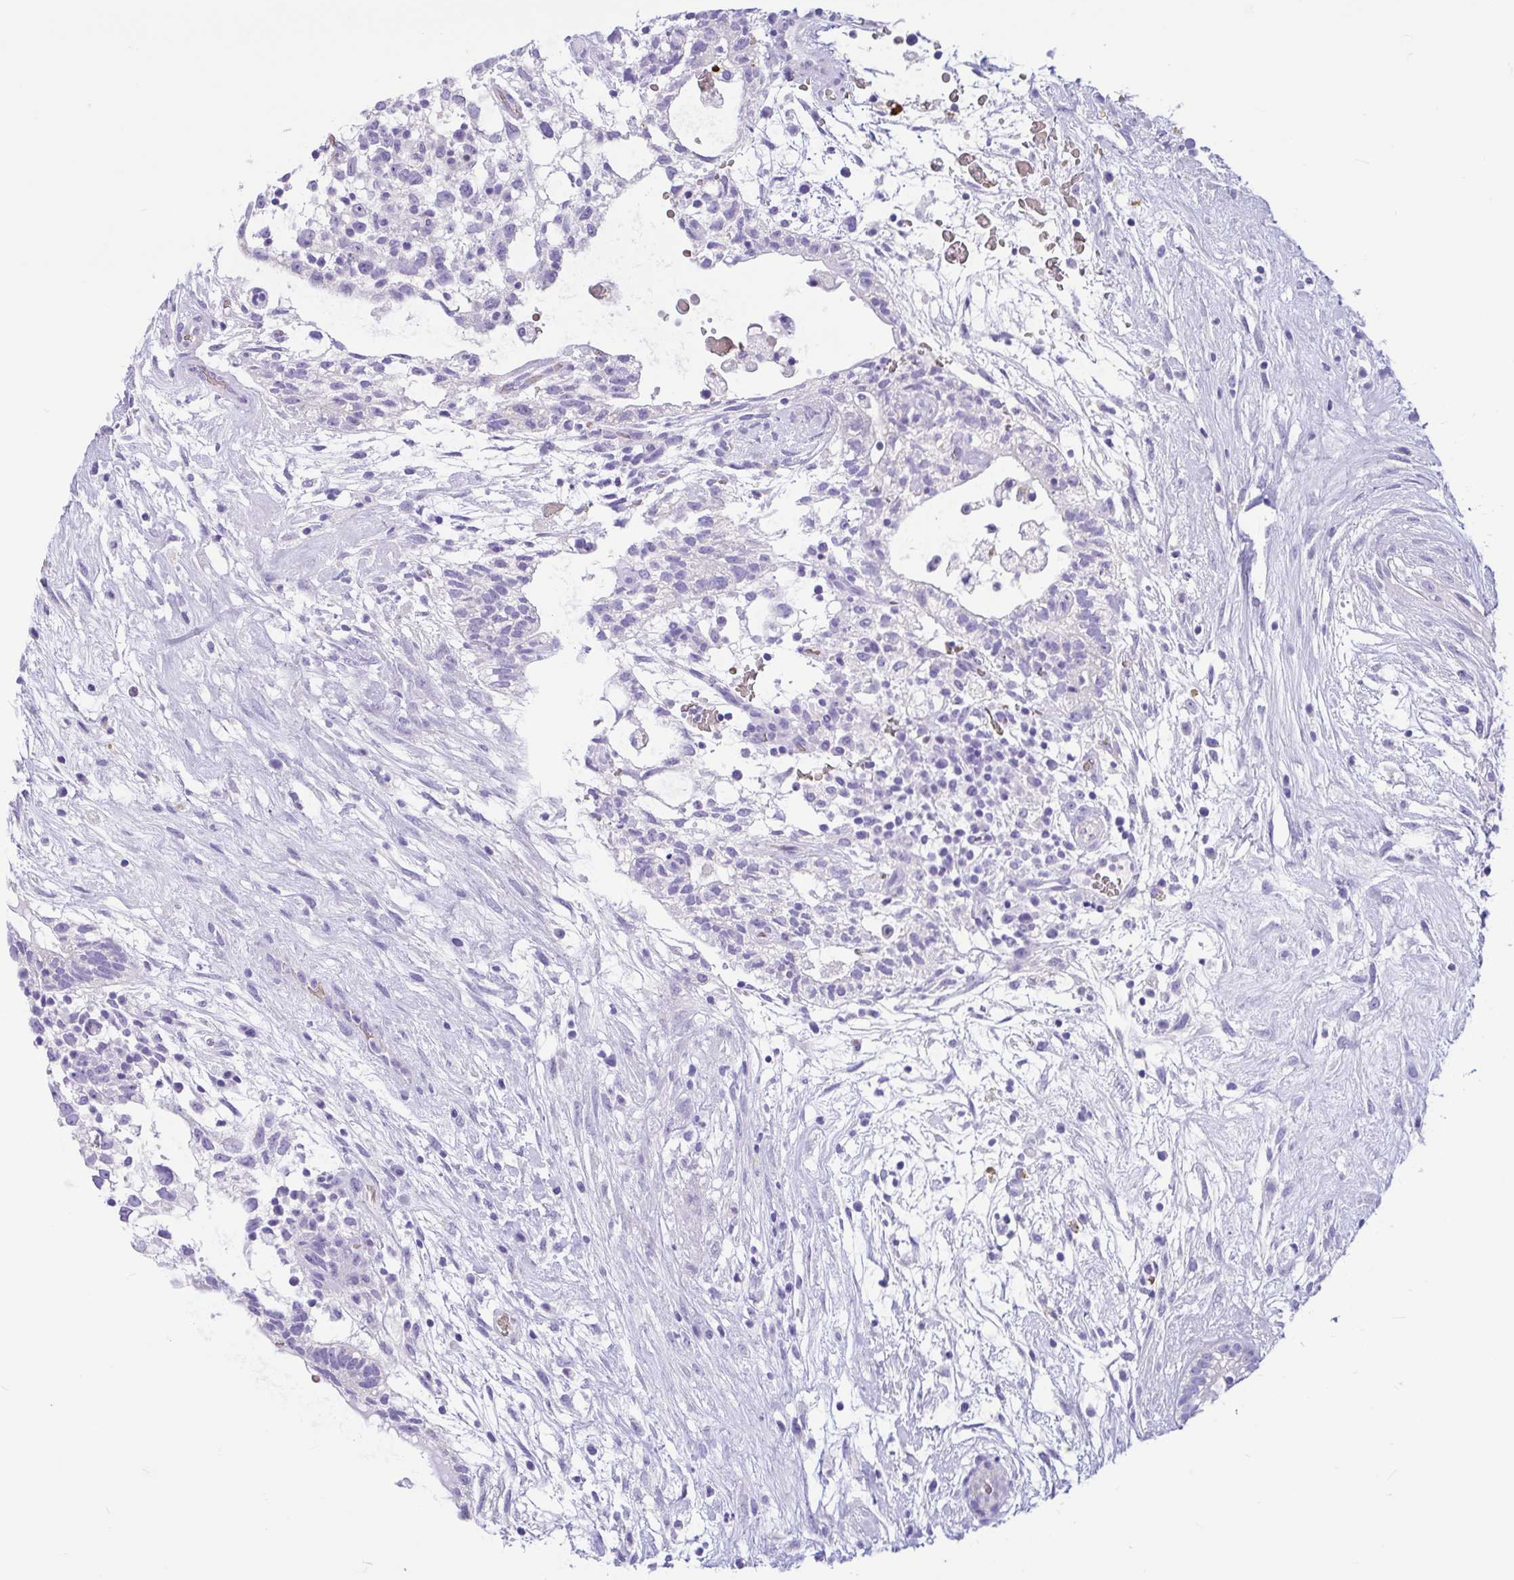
{"staining": {"intensity": "negative", "quantity": "none", "location": "none"}, "tissue": "testis cancer", "cell_type": "Tumor cells", "image_type": "cancer", "snomed": [{"axis": "morphology", "description": "Carcinoma, Embryonal, NOS"}, {"axis": "topography", "description": "Testis"}], "caption": "Photomicrograph shows no protein positivity in tumor cells of embryonal carcinoma (testis) tissue.", "gene": "TMEM79", "patient": {"sex": "male", "age": 32}}